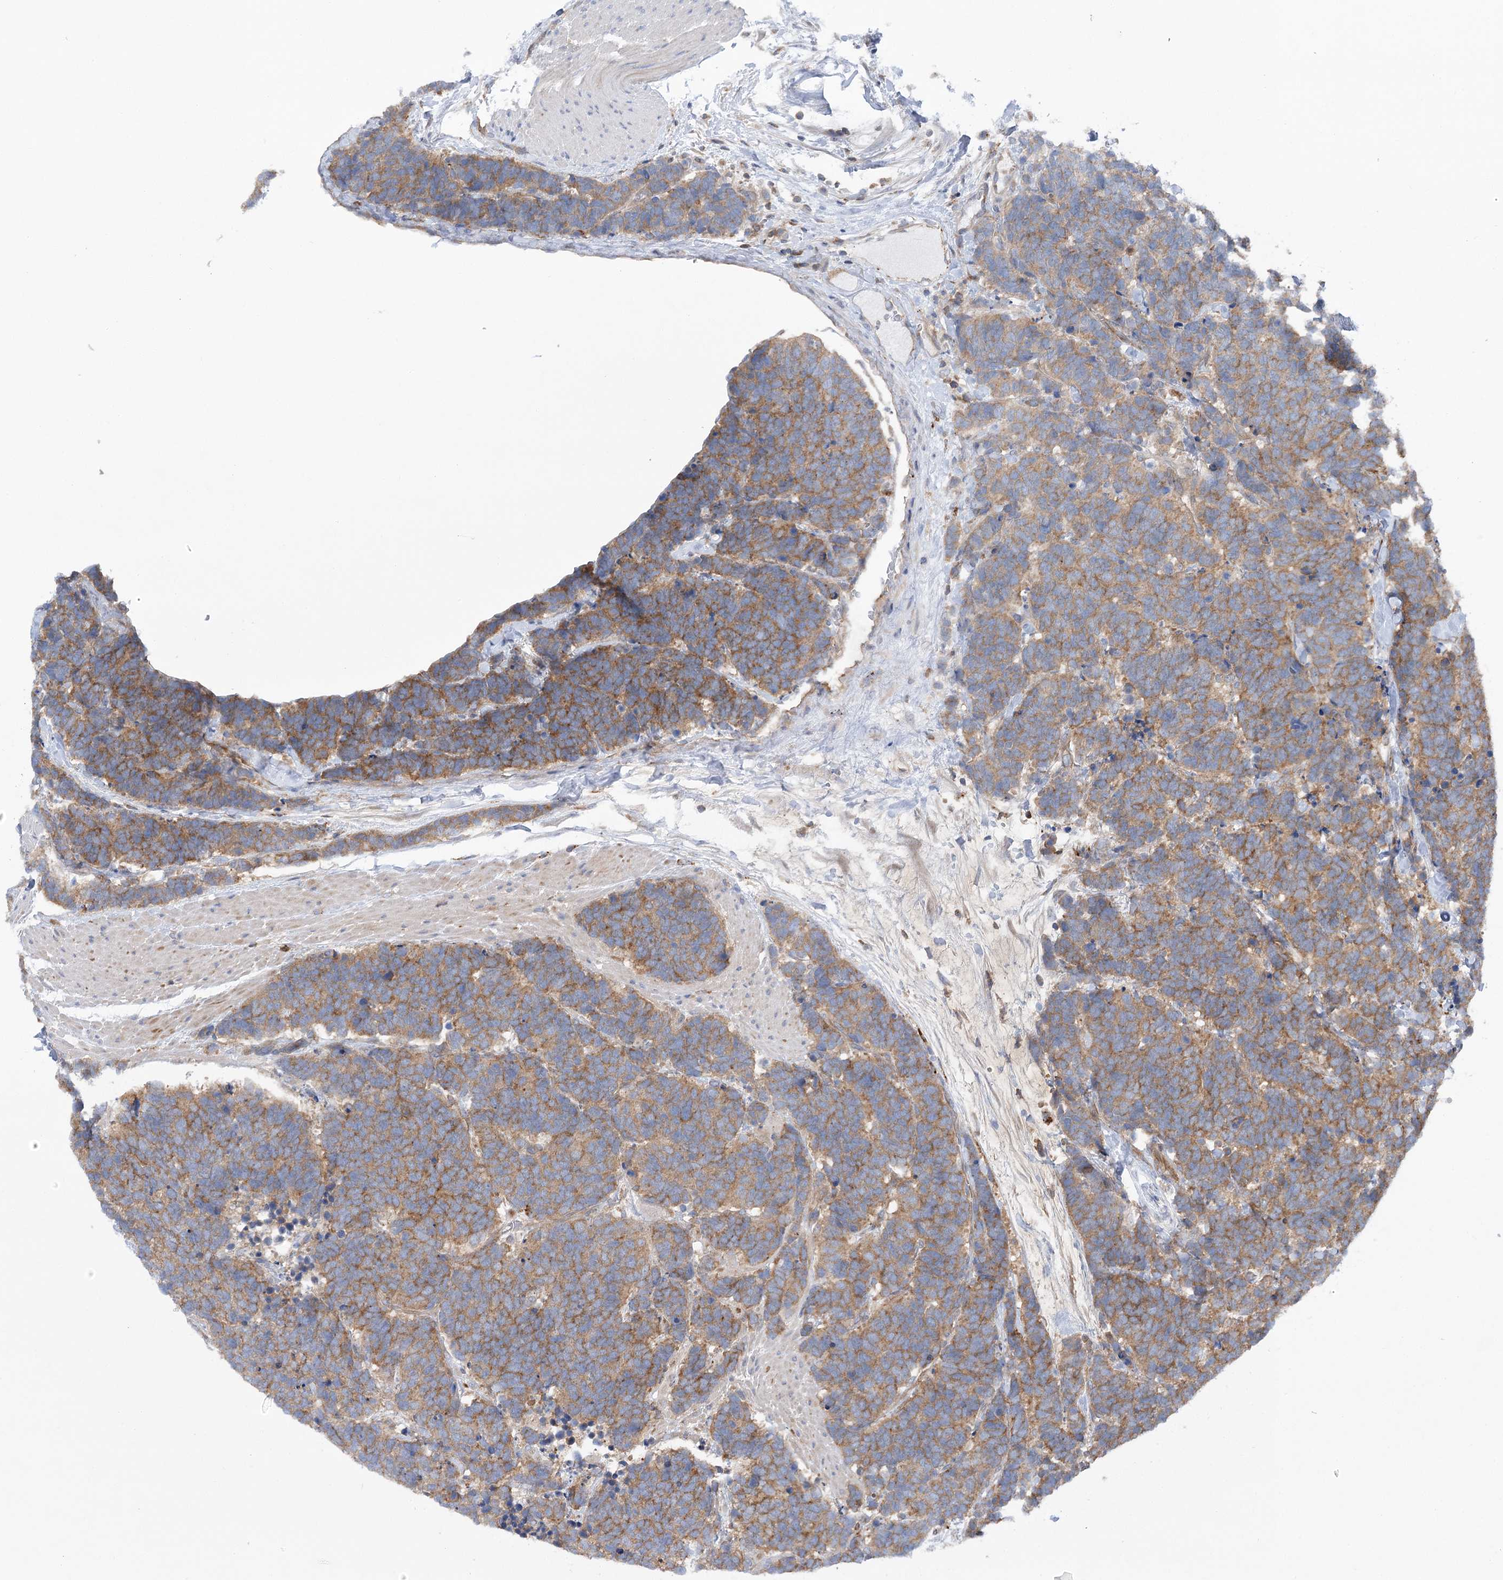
{"staining": {"intensity": "moderate", "quantity": ">75%", "location": "cytoplasmic/membranous"}, "tissue": "carcinoid", "cell_type": "Tumor cells", "image_type": "cancer", "snomed": [{"axis": "morphology", "description": "Carcinoma, NOS"}, {"axis": "morphology", "description": "Carcinoid, malignant, NOS"}, {"axis": "topography", "description": "Urinary bladder"}], "caption": "Tumor cells display medium levels of moderate cytoplasmic/membranous staining in about >75% of cells in human carcinoid.", "gene": "VPS37B", "patient": {"sex": "male", "age": 57}}